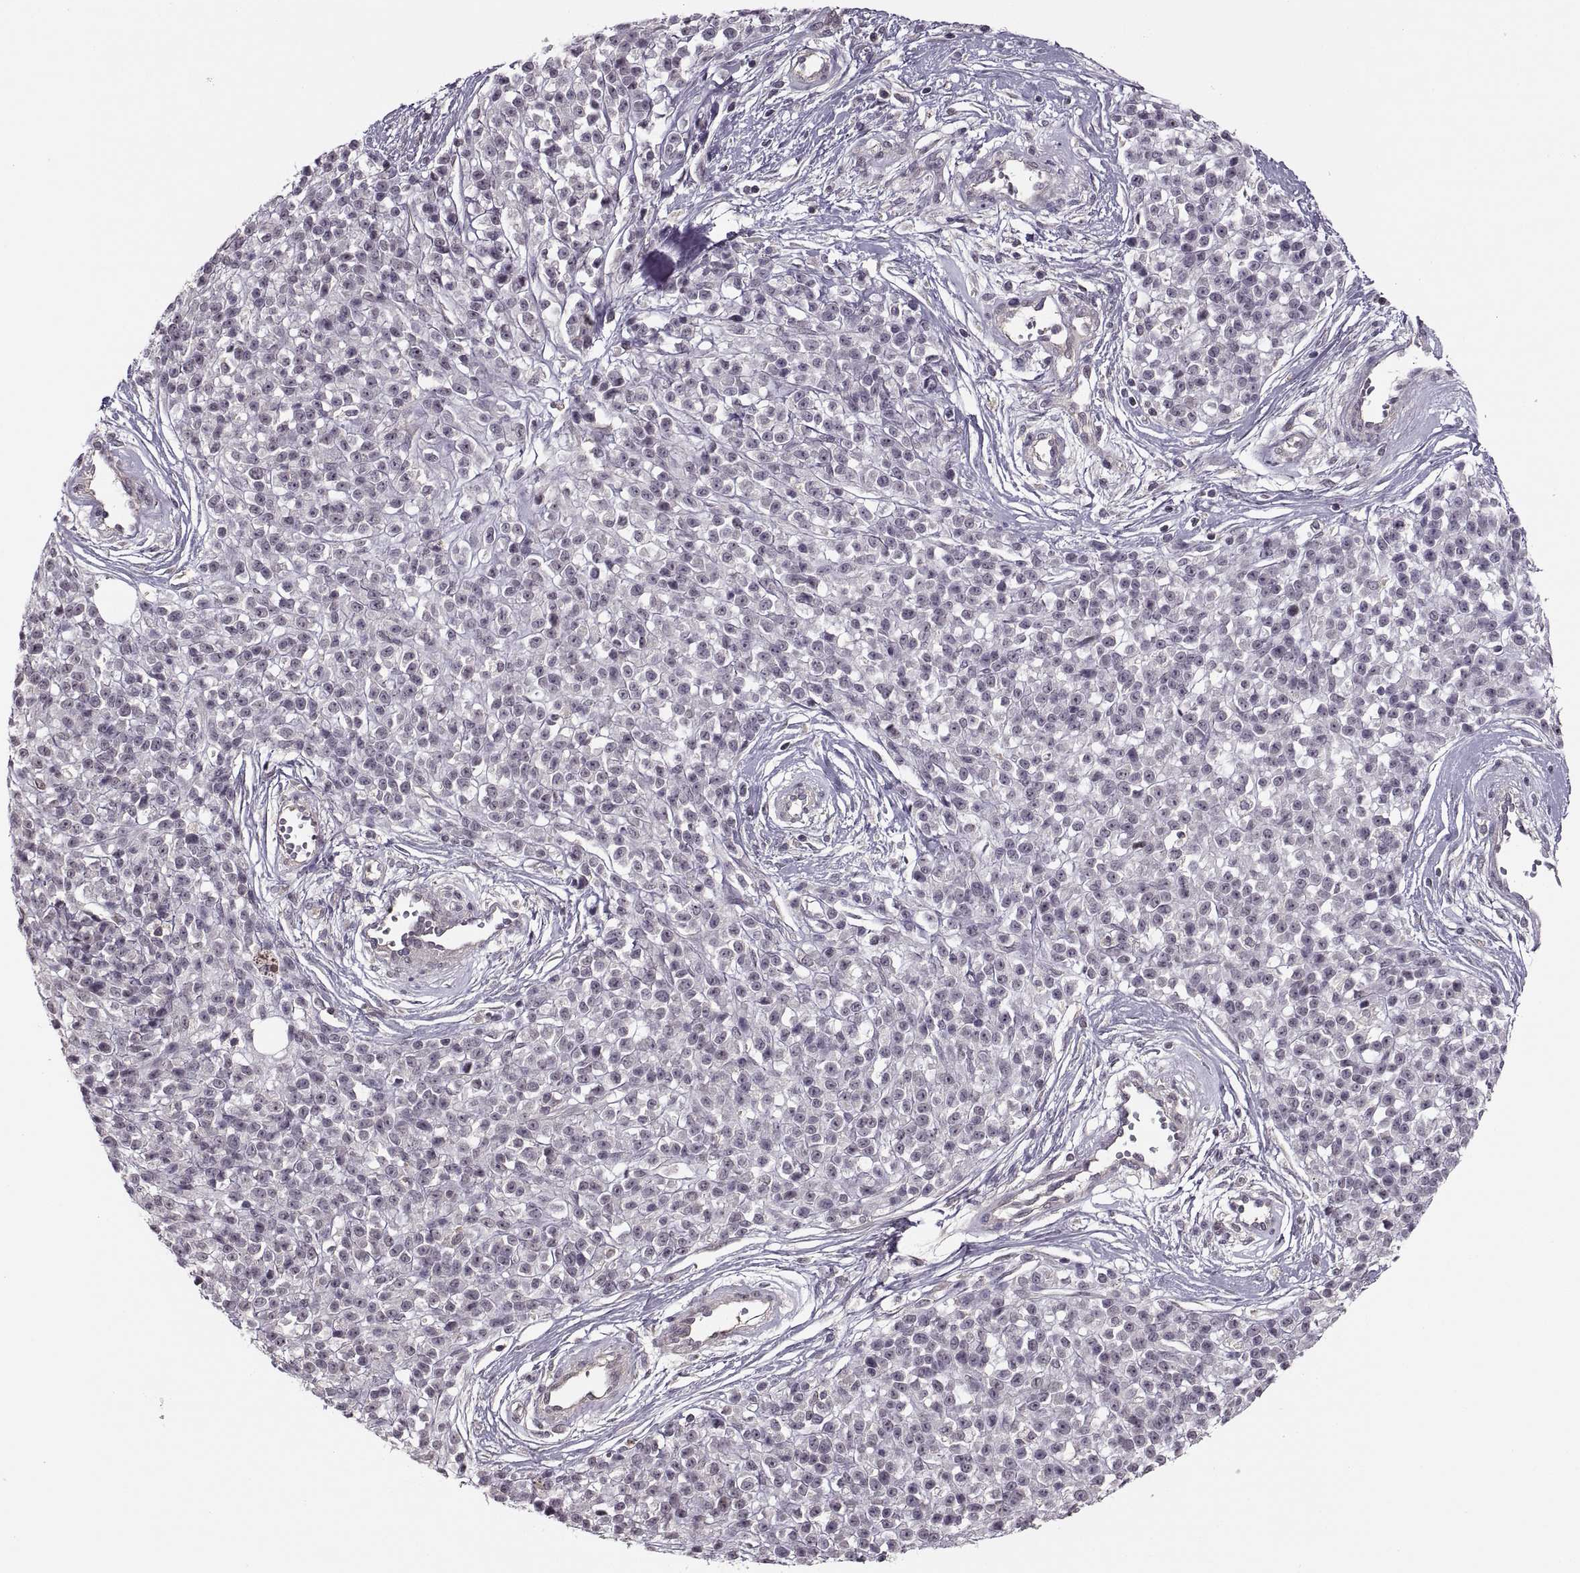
{"staining": {"intensity": "negative", "quantity": "none", "location": "none"}, "tissue": "melanoma", "cell_type": "Tumor cells", "image_type": "cancer", "snomed": [{"axis": "morphology", "description": "Malignant melanoma, NOS"}, {"axis": "topography", "description": "Skin"}, {"axis": "topography", "description": "Skin of trunk"}], "caption": "This is a histopathology image of immunohistochemistry staining of melanoma, which shows no staining in tumor cells.", "gene": "LUZP2", "patient": {"sex": "male", "age": 74}}